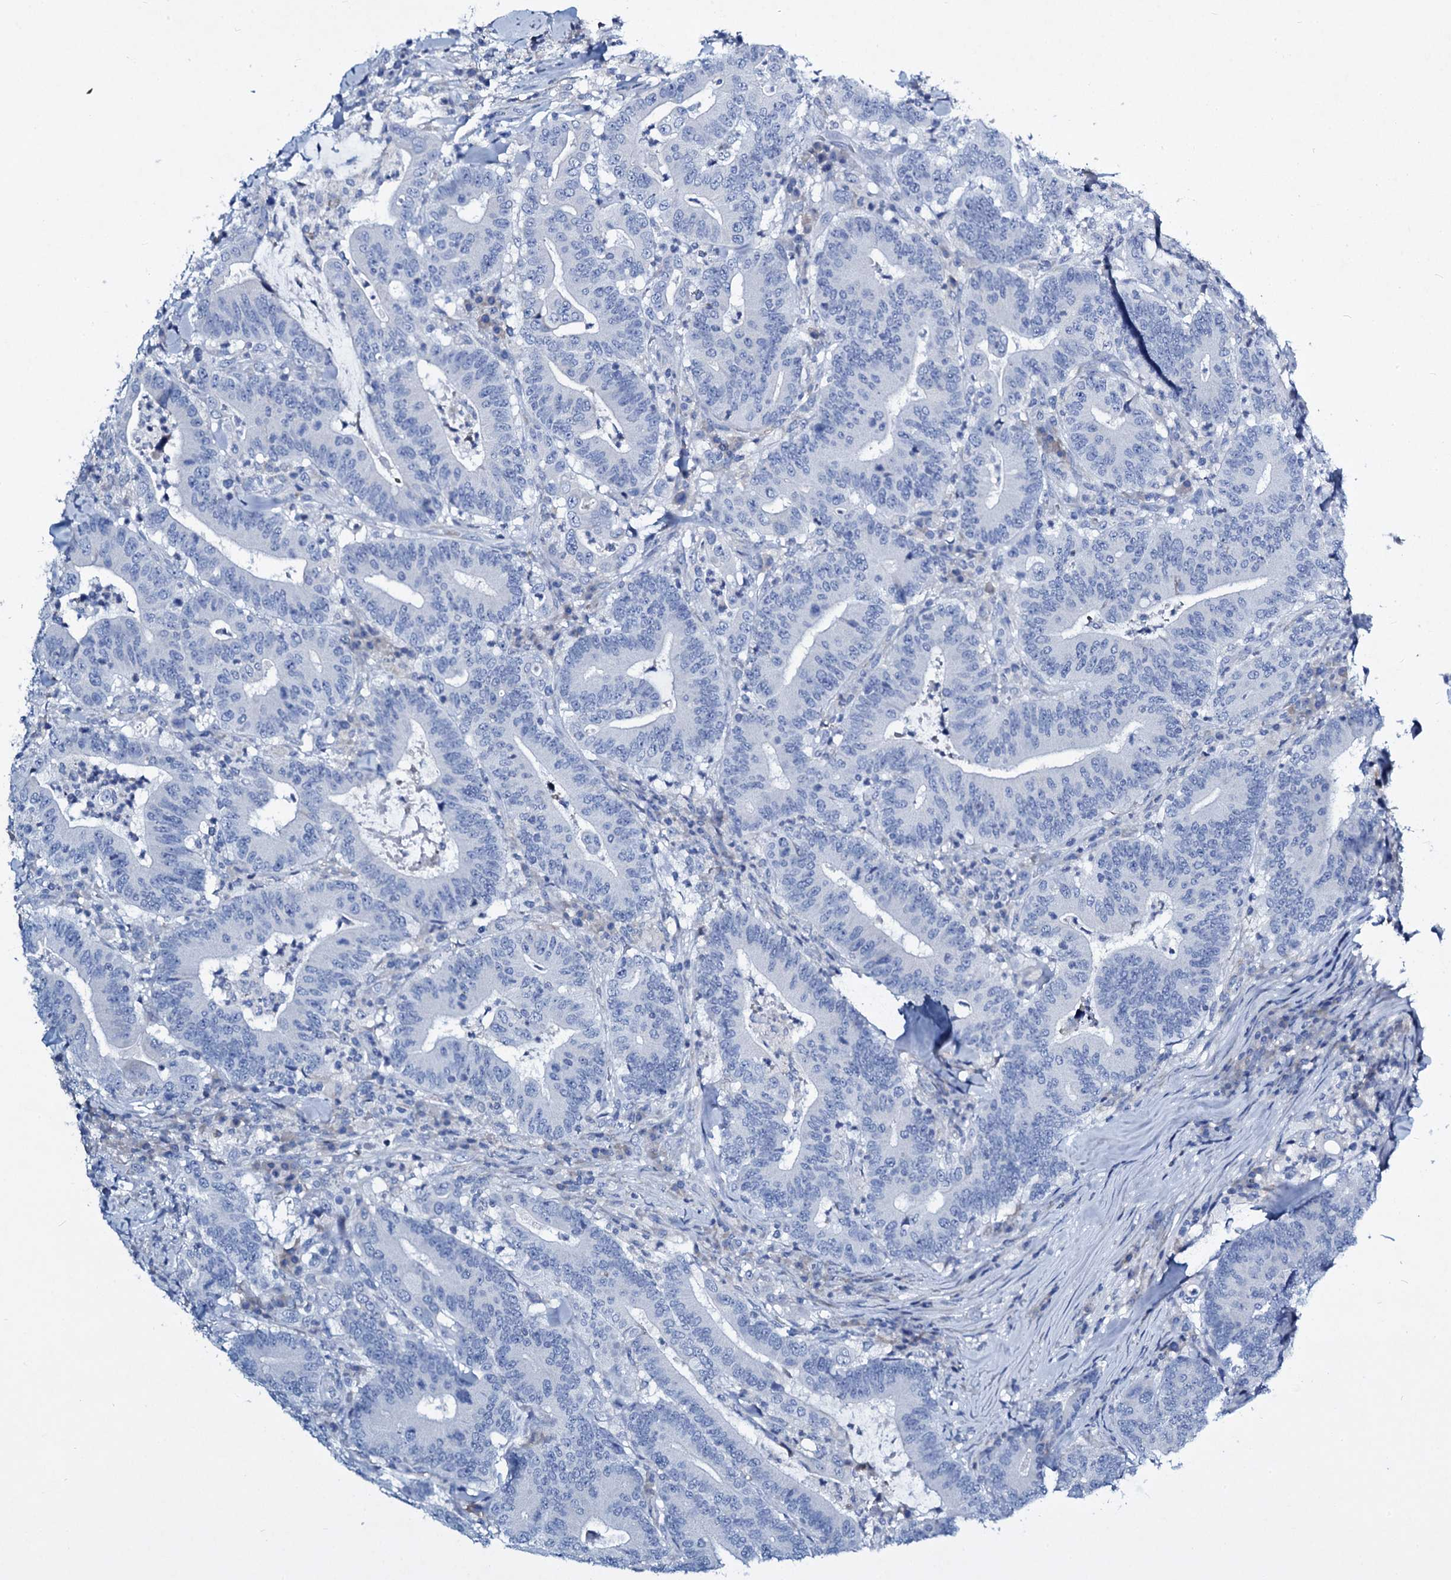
{"staining": {"intensity": "negative", "quantity": "none", "location": "none"}, "tissue": "colorectal cancer", "cell_type": "Tumor cells", "image_type": "cancer", "snomed": [{"axis": "morphology", "description": "Adenocarcinoma, NOS"}, {"axis": "topography", "description": "Colon"}], "caption": "Immunohistochemical staining of colorectal cancer exhibits no significant positivity in tumor cells.", "gene": "TPGS2", "patient": {"sex": "female", "age": 66}}